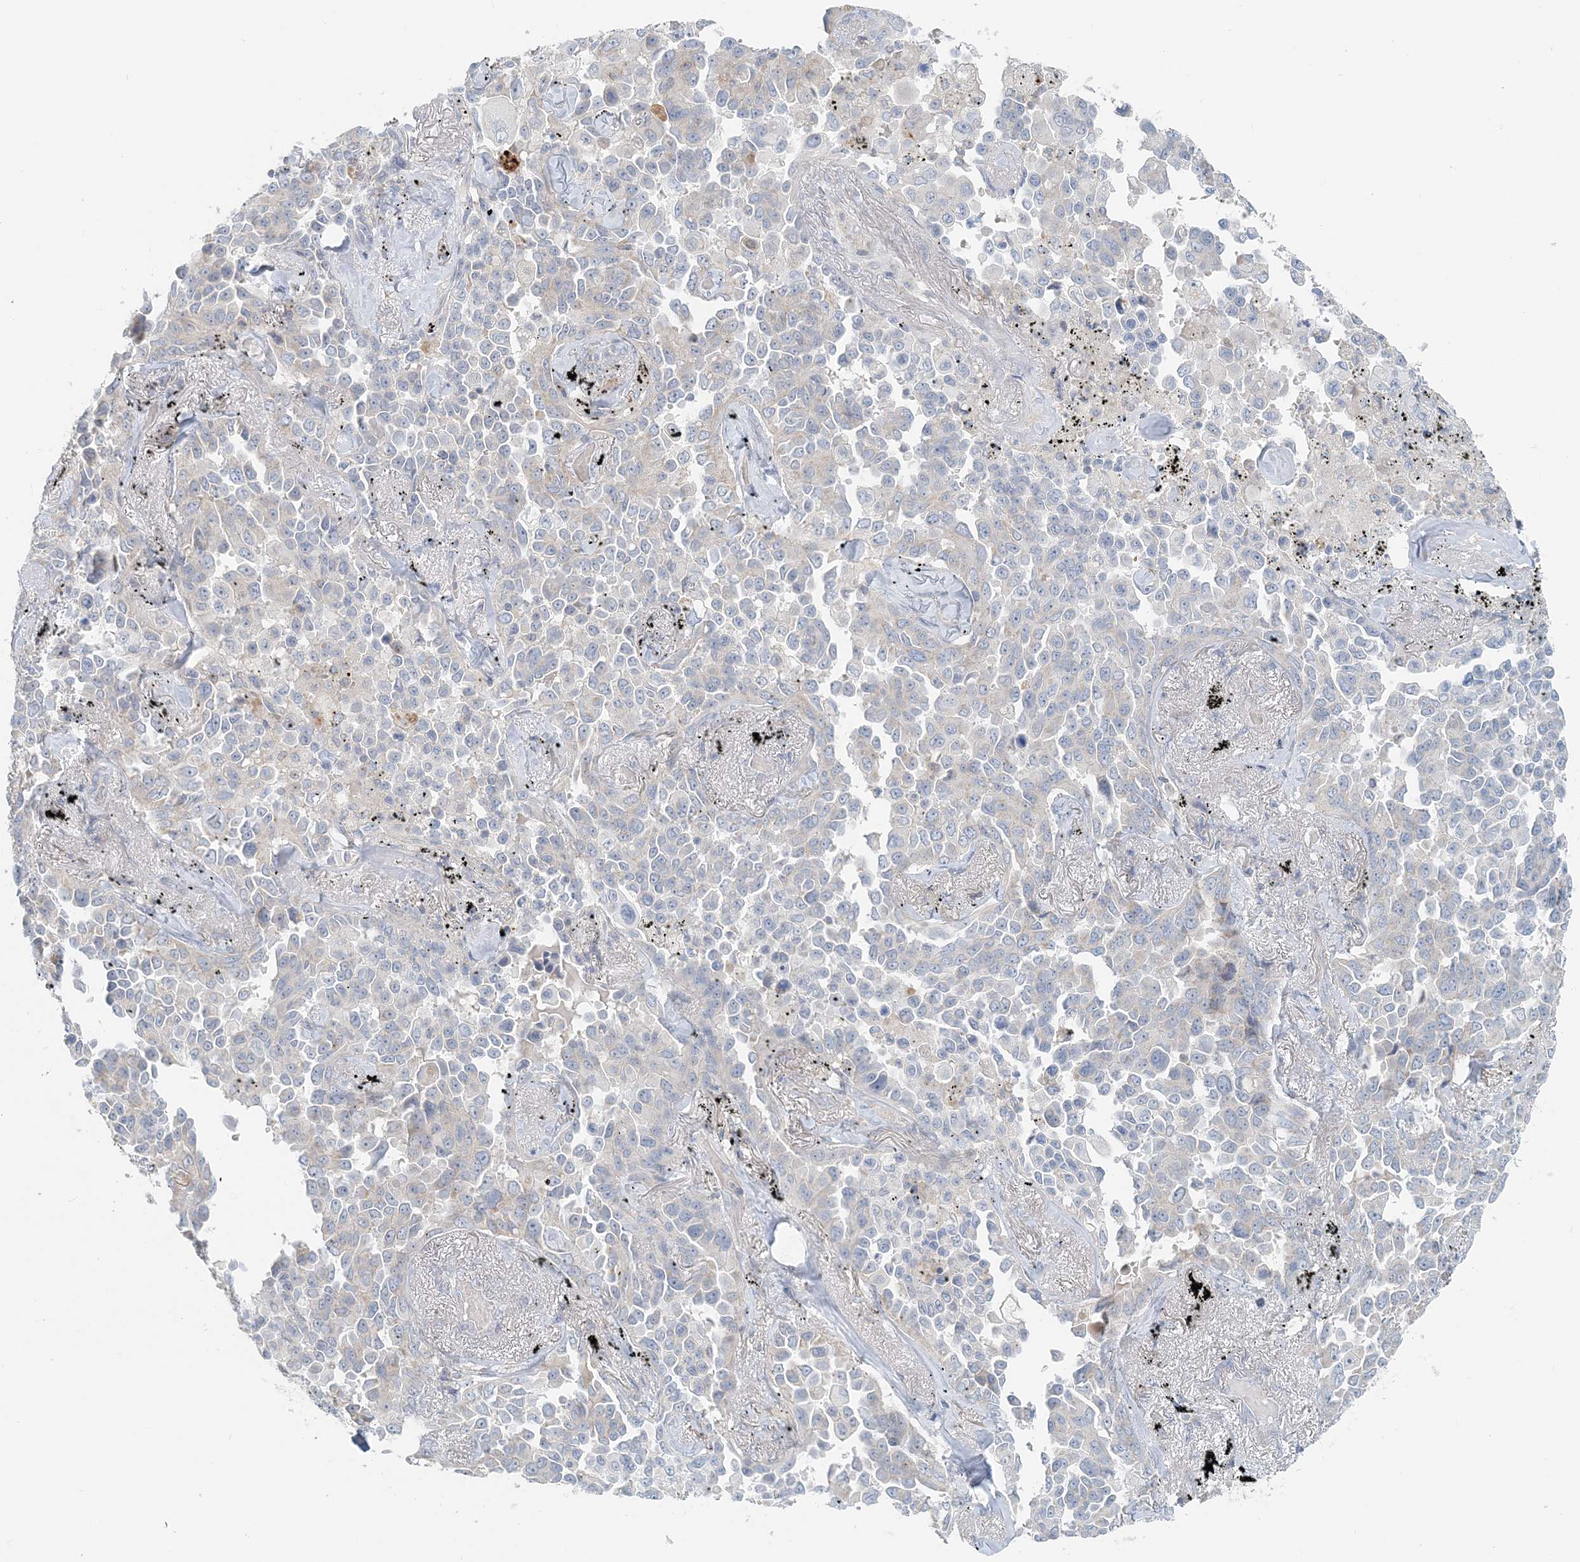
{"staining": {"intensity": "negative", "quantity": "none", "location": "none"}, "tissue": "lung cancer", "cell_type": "Tumor cells", "image_type": "cancer", "snomed": [{"axis": "morphology", "description": "Adenocarcinoma, NOS"}, {"axis": "topography", "description": "Lung"}], "caption": "High magnification brightfield microscopy of lung cancer (adenocarcinoma) stained with DAB (brown) and counterstained with hematoxylin (blue): tumor cells show no significant positivity. (DAB (3,3'-diaminobenzidine) IHC with hematoxylin counter stain).", "gene": "NAA11", "patient": {"sex": "female", "age": 67}}